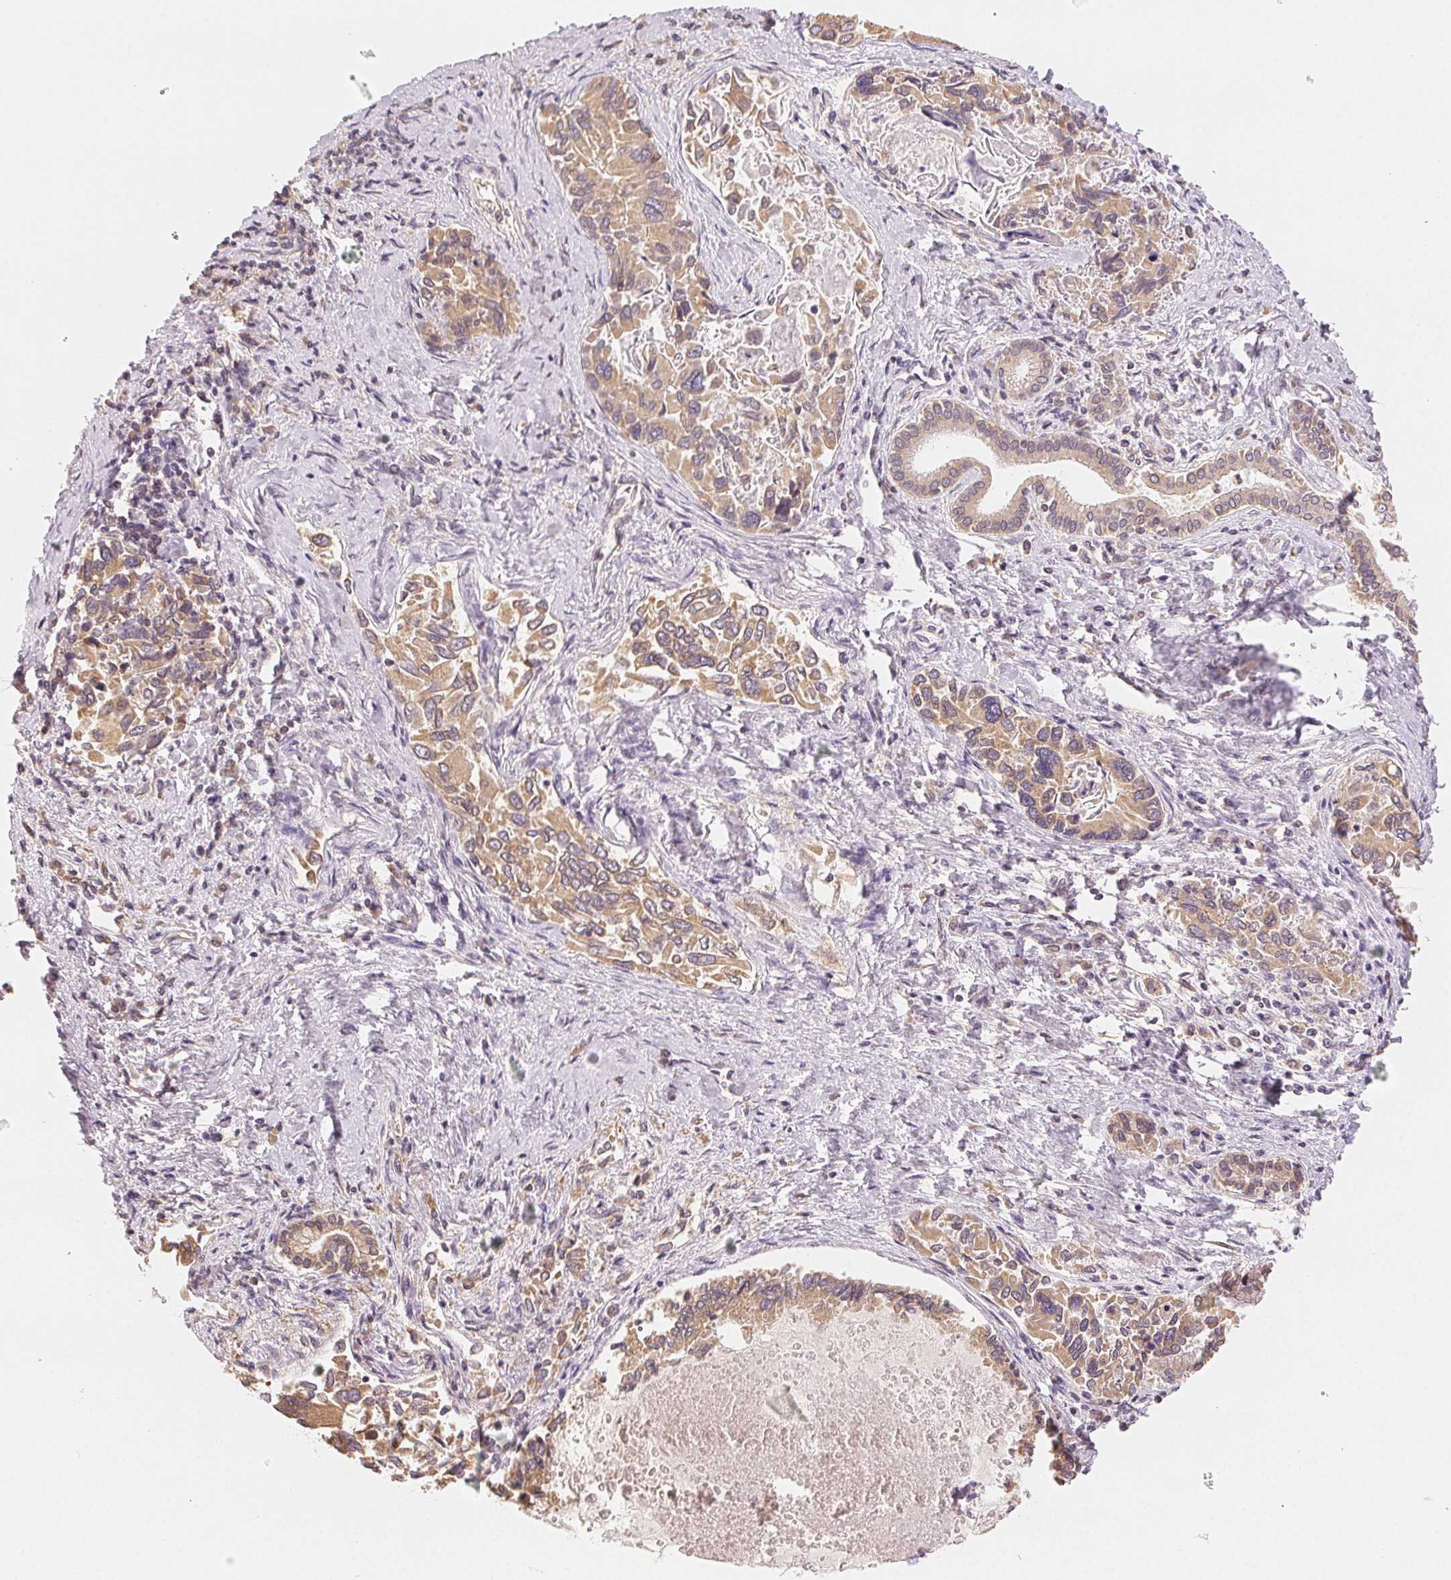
{"staining": {"intensity": "weak", "quantity": ">75%", "location": "cytoplasmic/membranous"}, "tissue": "liver cancer", "cell_type": "Tumor cells", "image_type": "cancer", "snomed": [{"axis": "morphology", "description": "Cholangiocarcinoma"}, {"axis": "topography", "description": "Liver"}], "caption": "The image demonstrates a brown stain indicating the presence of a protein in the cytoplasmic/membranous of tumor cells in liver cancer (cholangiocarcinoma).", "gene": "SEZ6L2", "patient": {"sex": "male", "age": 66}}